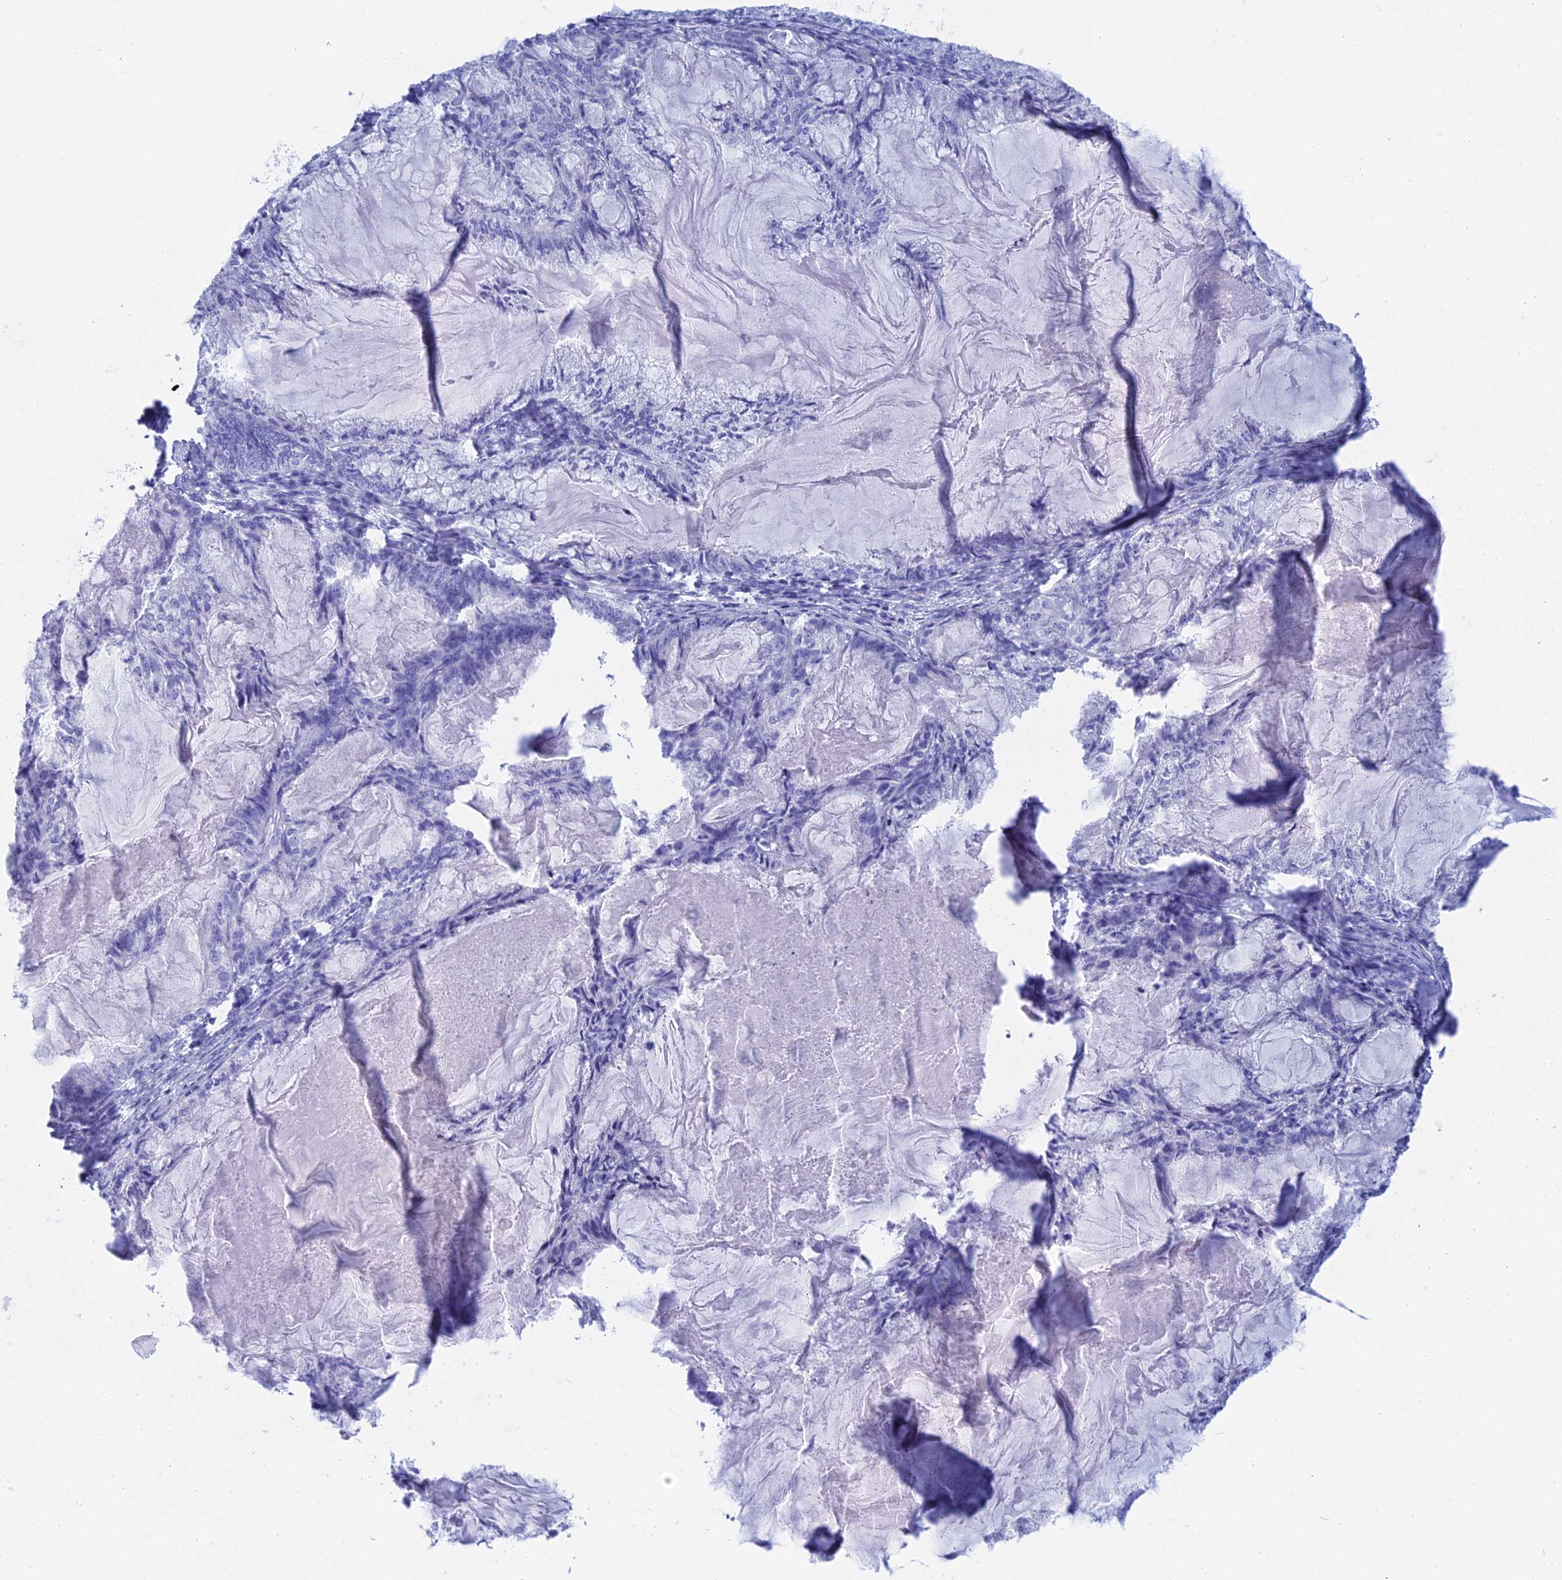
{"staining": {"intensity": "negative", "quantity": "none", "location": "none"}, "tissue": "endometrial cancer", "cell_type": "Tumor cells", "image_type": "cancer", "snomed": [{"axis": "morphology", "description": "Adenocarcinoma, NOS"}, {"axis": "topography", "description": "Endometrium"}], "caption": "Immunohistochemistry (IHC) image of neoplastic tissue: human adenocarcinoma (endometrial) stained with DAB (3,3'-diaminobenzidine) reveals no significant protein expression in tumor cells.", "gene": "TEX101", "patient": {"sex": "female", "age": 86}}